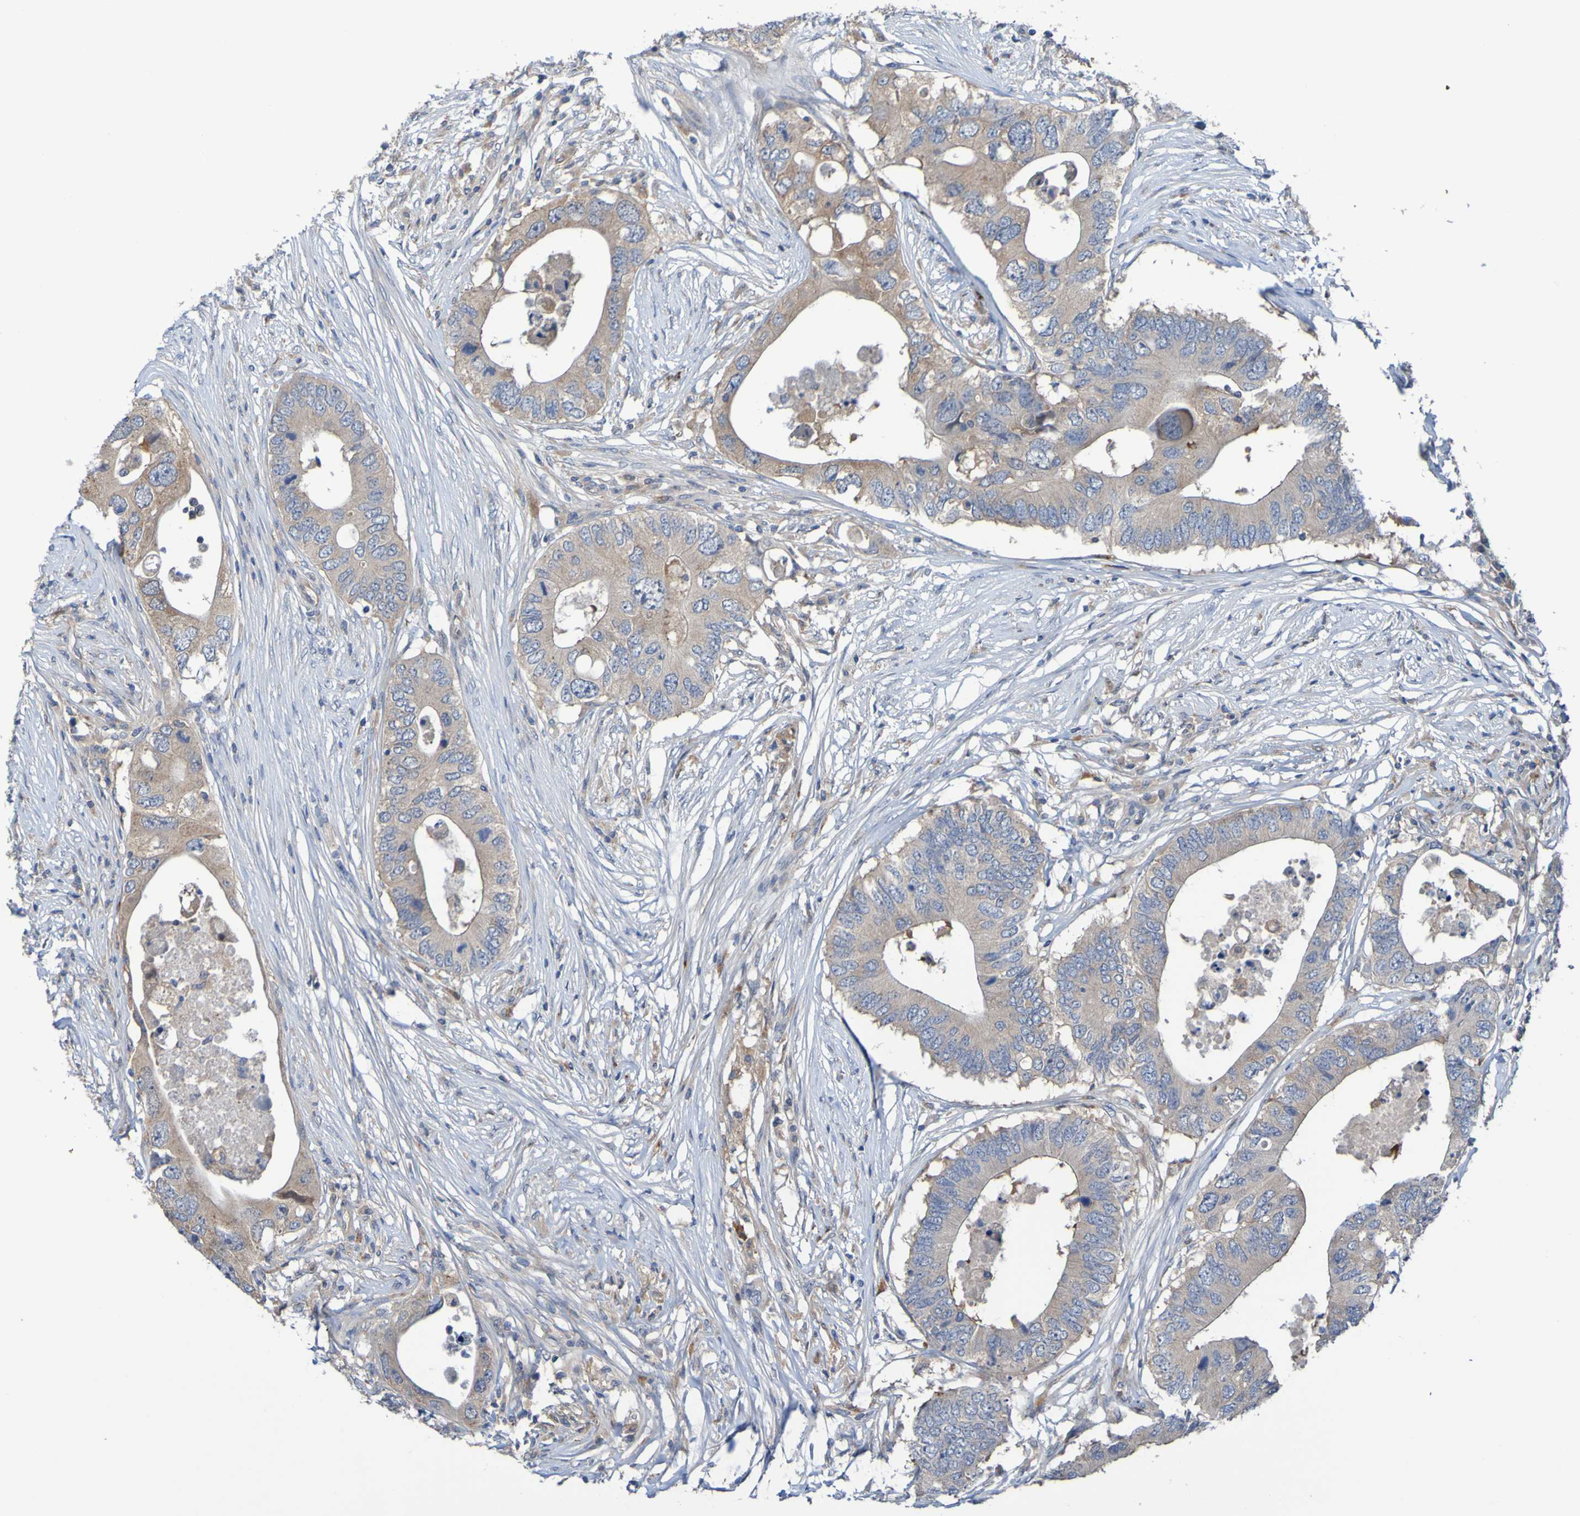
{"staining": {"intensity": "weak", "quantity": ">75%", "location": "cytoplasmic/membranous"}, "tissue": "colorectal cancer", "cell_type": "Tumor cells", "image_type": "cancer", "snomed": [{"axis": "morphology", "description": "Adenocarcinoma, NOS"}, {"axis": "topography", "description": "Colon"}], "caption": "Colorectal cancer was stained to show a protein in brown. There is low levels of weak cytoplasmic/membranous positivity in approximately >75% of tumor cells.", "gene": "SDK1", "patient": {"sex": "male", "age": 71}}